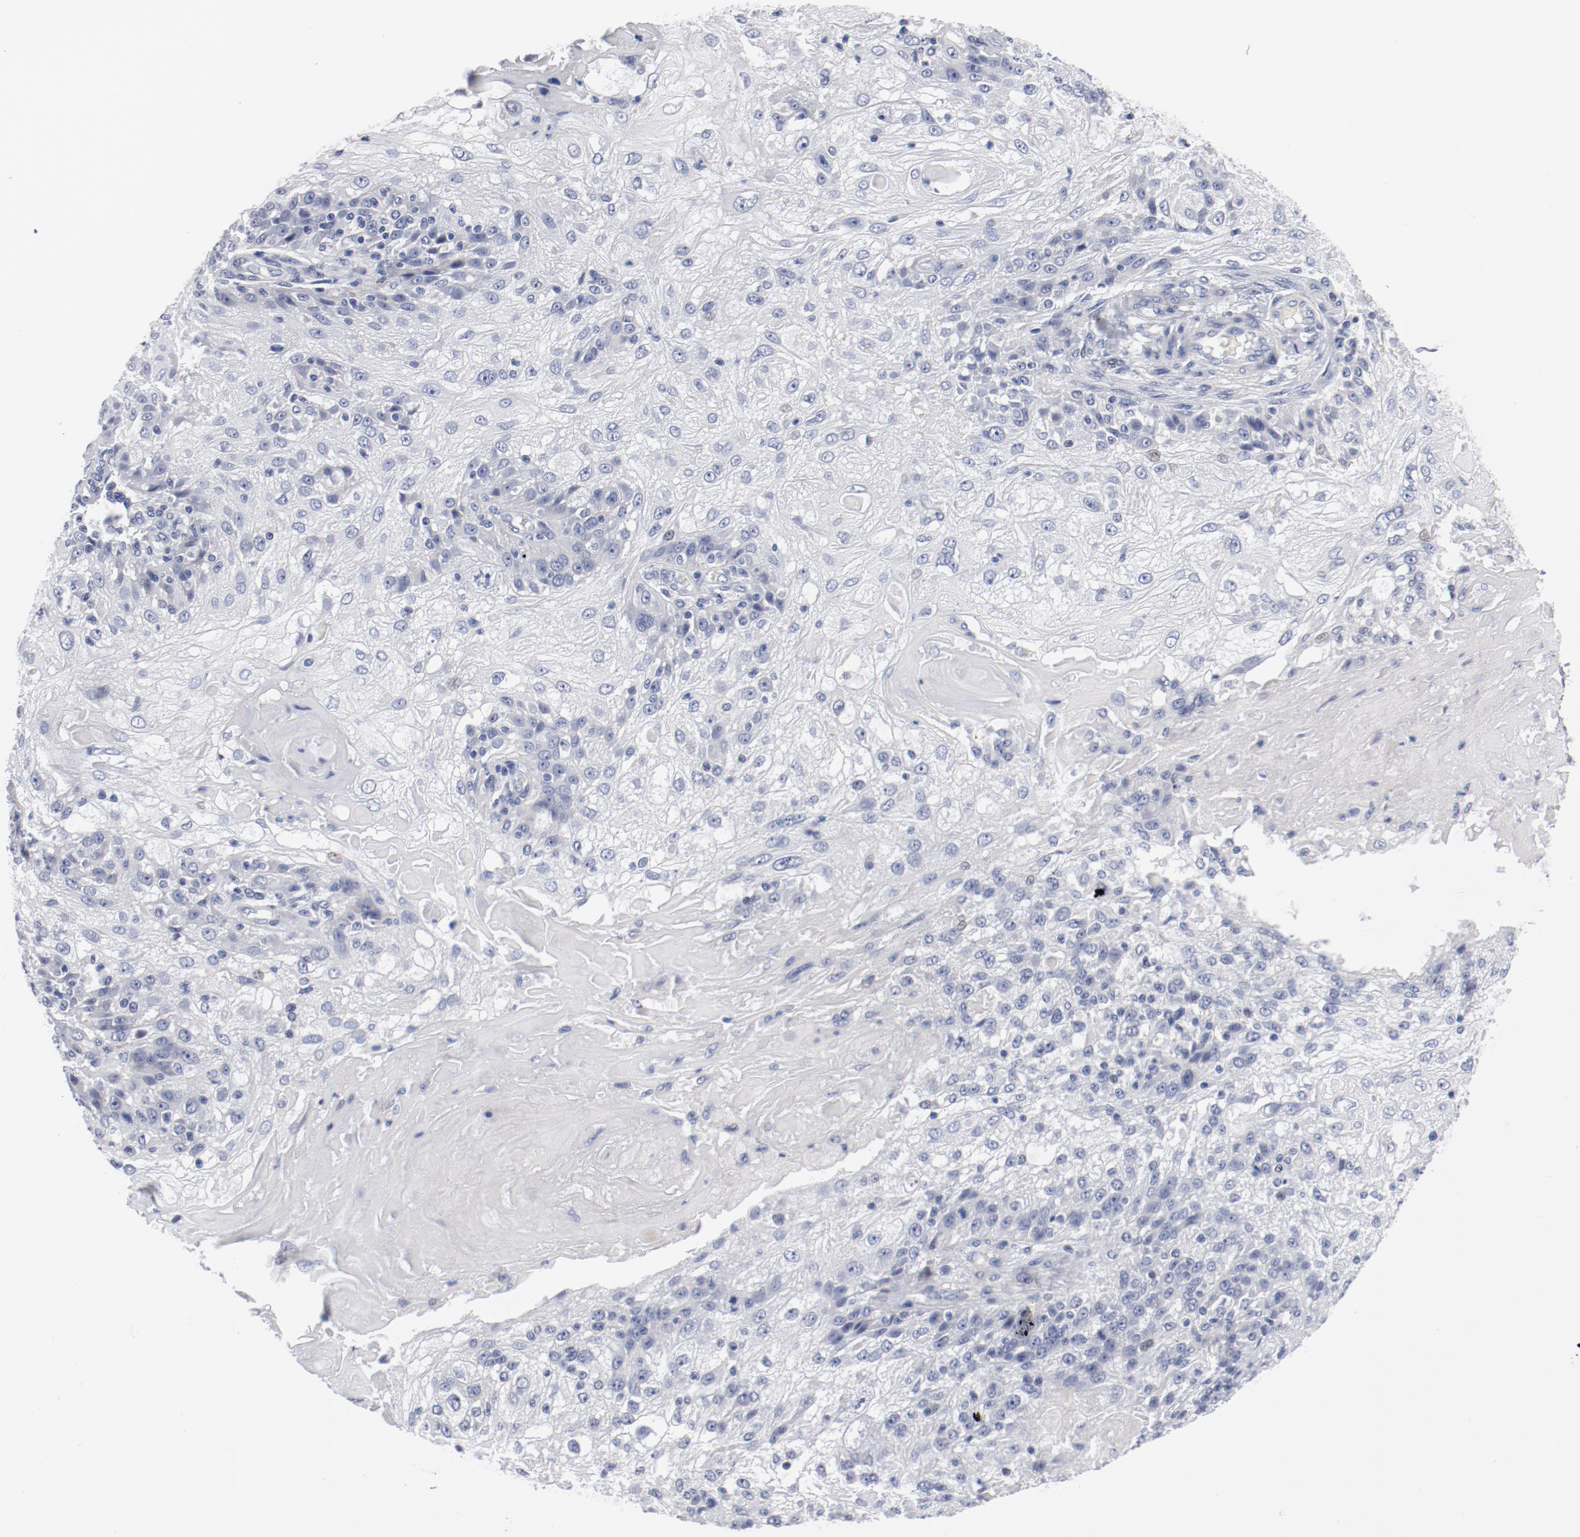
{"staining": {"intensity": "negative", "quantity": "none", "location": "none"}, "tissue": "skin cancer", "cell_type": "Tumor cells", "image_type": "cancer", "snomed": [{"axis": "morphology", "description": "Normal tissue, NOS"}, {"axis": "morphology", "description": "Squamous cell carcinoma, NOS"}, {"axis": "topography", "description": "Skin"}], "caption": "An immunohistochemistry (IHC) micrograph of skin squamous cell carcinoma is shown. There is no staining in tumor cells of skin squamous cell carcinoma.", "gene": "KCNK13", "patient": {"sex": "female", "age": 83}}